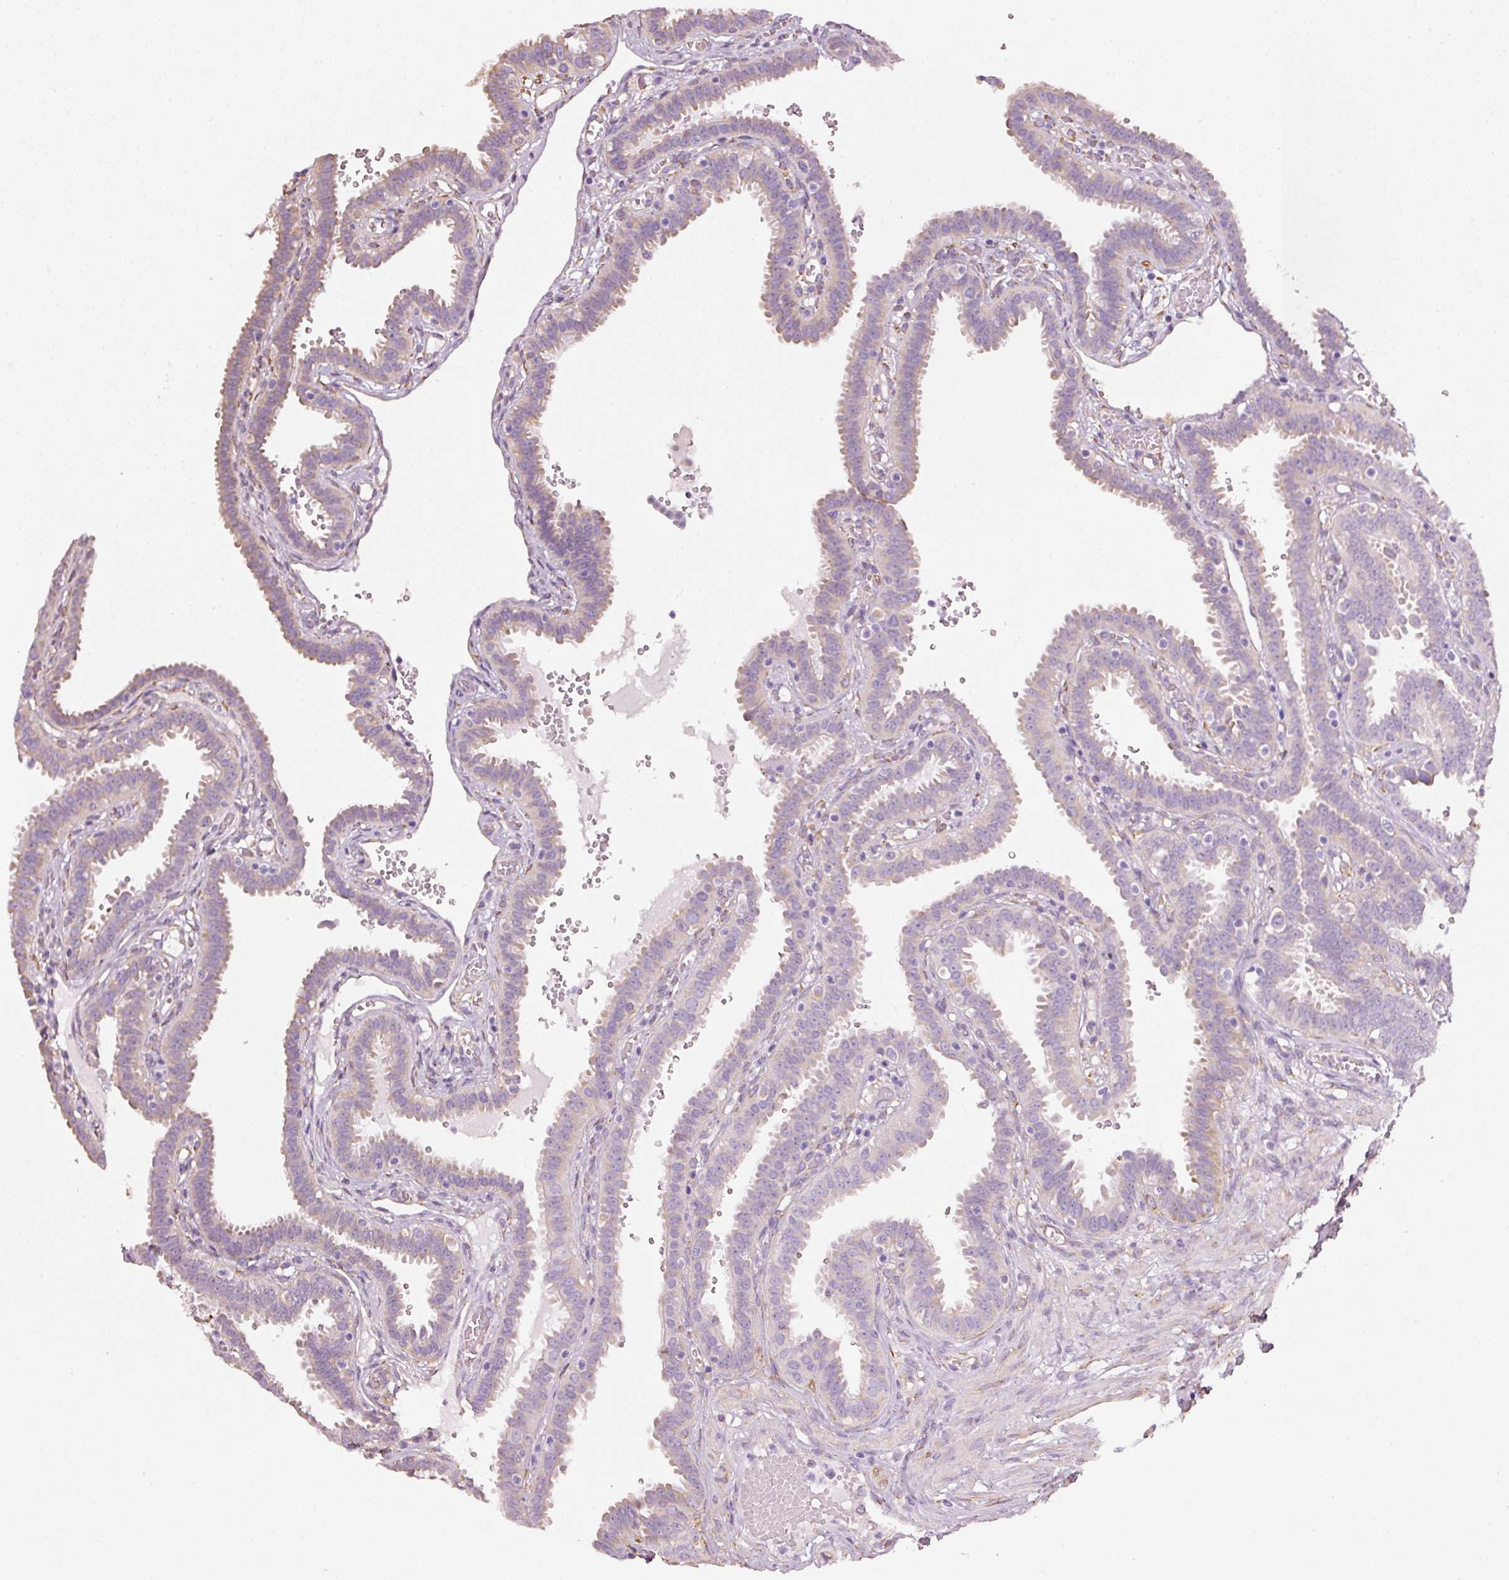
{"staining": {"intensity": "weak", "quantity": "25%-75%", "location": "cytoplasmic/membranous"}, "tissue": "fallopian tube", "cell_type": "Glandular cells", "image_type": "normal", "snomed": [{"axis": "morphology", "description": "Normal tissue, NOS"}, {"axis": "topography", "description": "Fallopian tube"}], "caption": "Immunohistochemical staining of unremarkable fallopian tube shows weak cytoplasmic/membranous protein staining in about 25%-75% of glandular cells.", "gene": "GCG", "patient": {"sex": "female", "age": 37}}